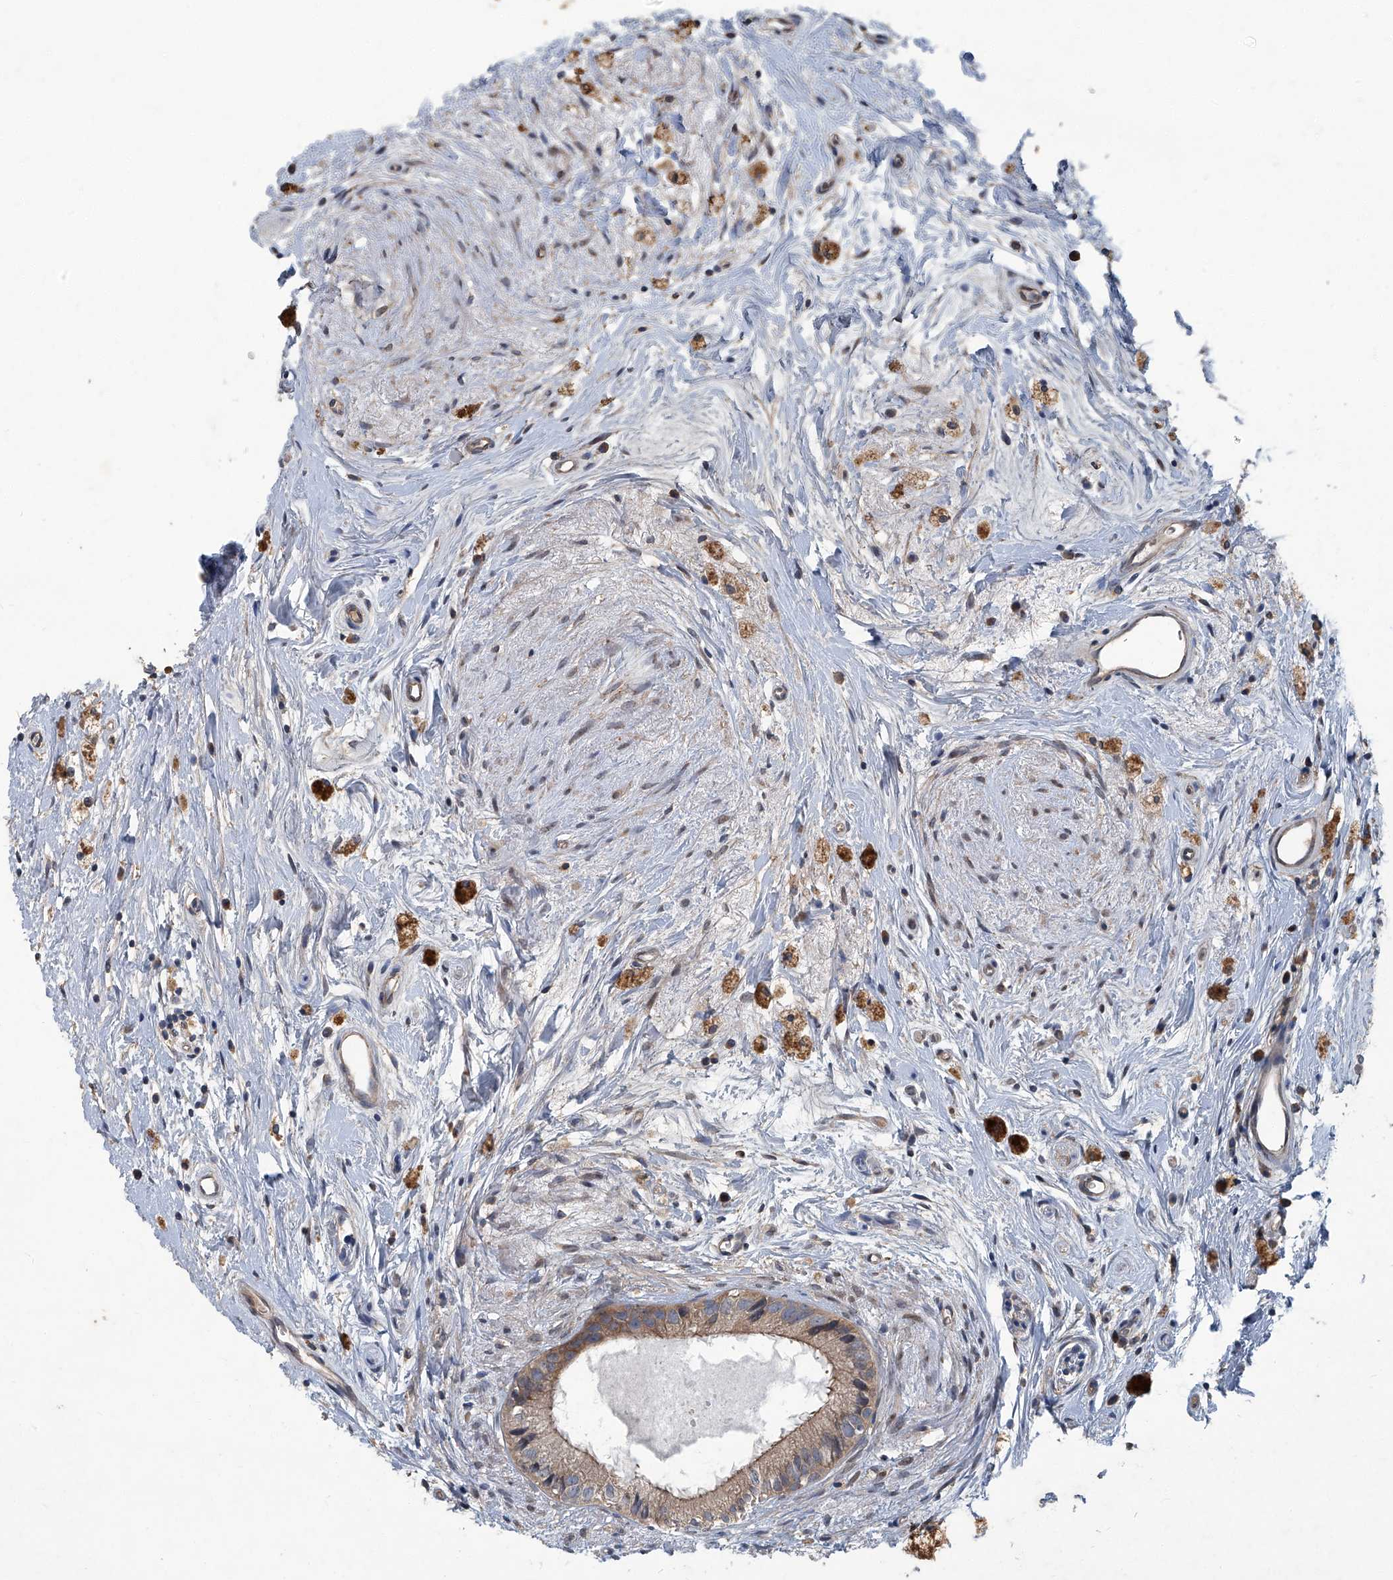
{"staining": {"intensity": "moderate", "quantity": ">75%", "location": "cytoplasmic/membranous"}, "tissue": "epididymis", "cell_type": "Glandular cells", "image_type": "normal", "snomed": [{"axis": "morphology", "description": "Normal tissue, NOS"}, {"axis": "topography", "description": "Epididymis"}], "caption": "High-magnification brightfield microscopy of benign epididymis stained with DAB (3,3'-diaminobenzidine) (brown) and counterstained with hematoxylin (blue). glandular cells exhibit moderate cytoplasmic/membranous positivity is present in approximately>75% of cells.", "gene": "ANKRD34A", "patient": {"sex": "male", "age": 80}}